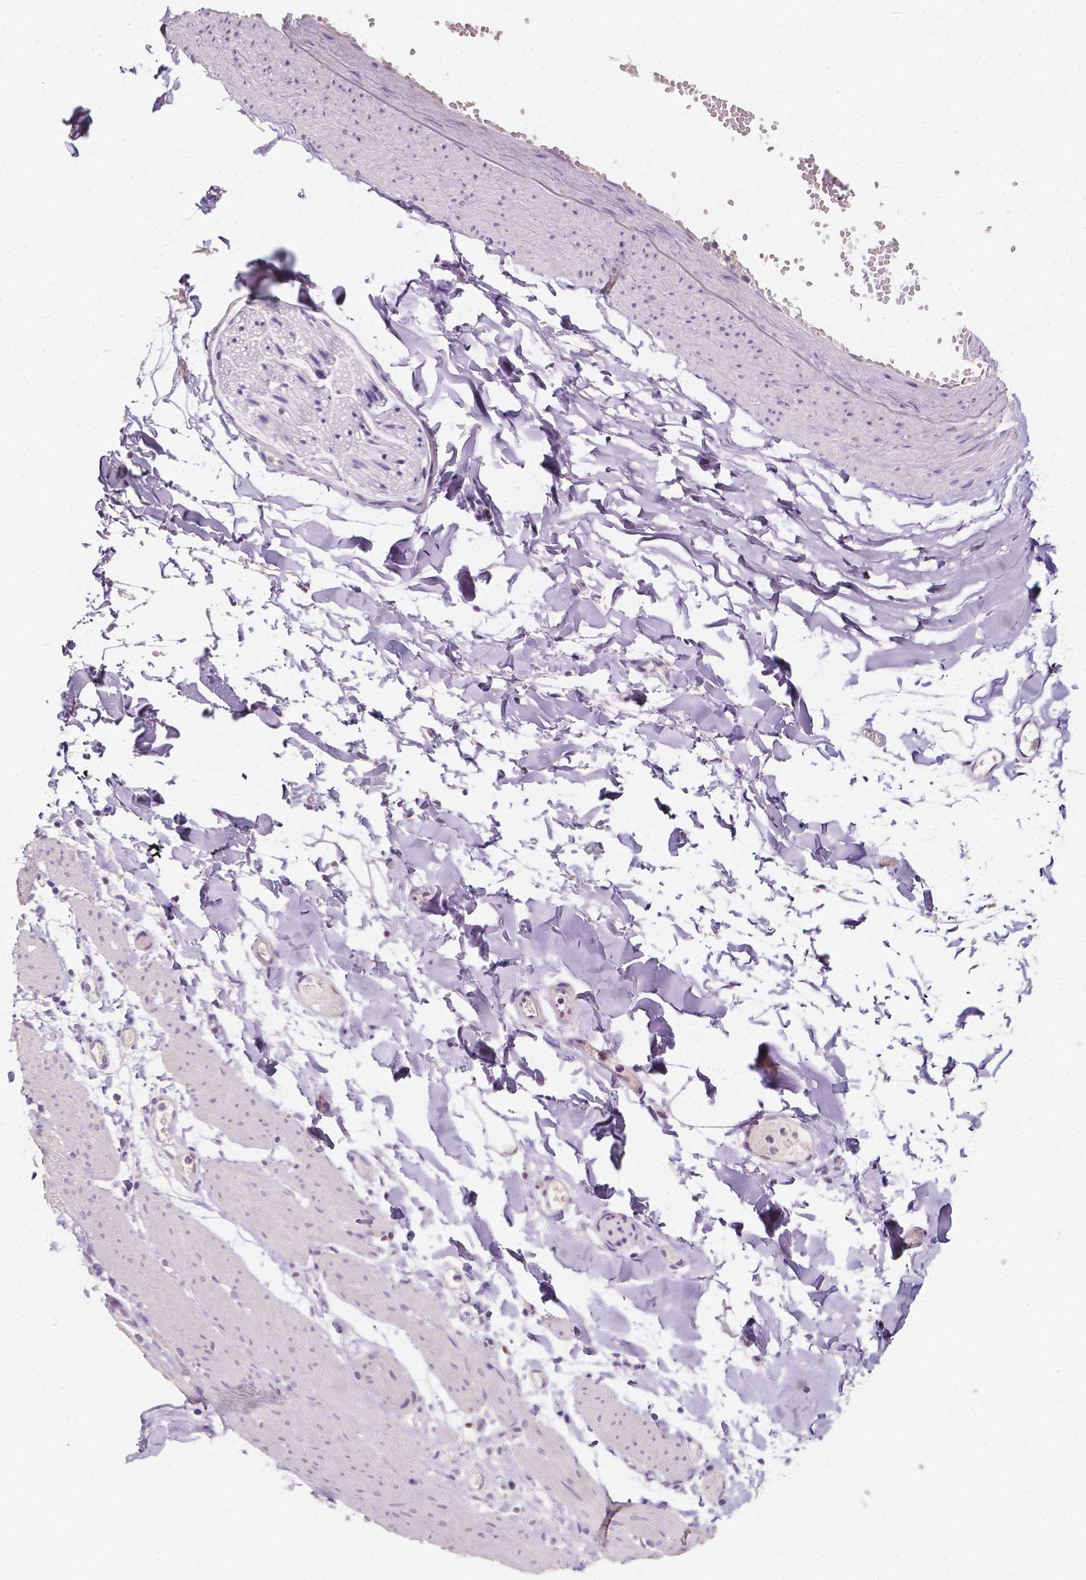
{"staining": {"intensity": "negative", "quantity": "none", "location": "none"}, "tissue": "adipose tissue", "cell_type": "Adipocytes", "image_type": "normal", "snomed": [{"axis": "morphology", "description": "Normal tissue, NOS"}, {"axis": "topography", "description": "Gallbladder"}, {"axis": "topography", "description": "Peripheral nerve tissue"}], "caption": "The histopathology image demonstrates no significant expression in adipocytes of adipose tissue. (DAB IHC, high magnification).", "gene": "TAL1", "patient": {"sex": "female", "age": 45}}